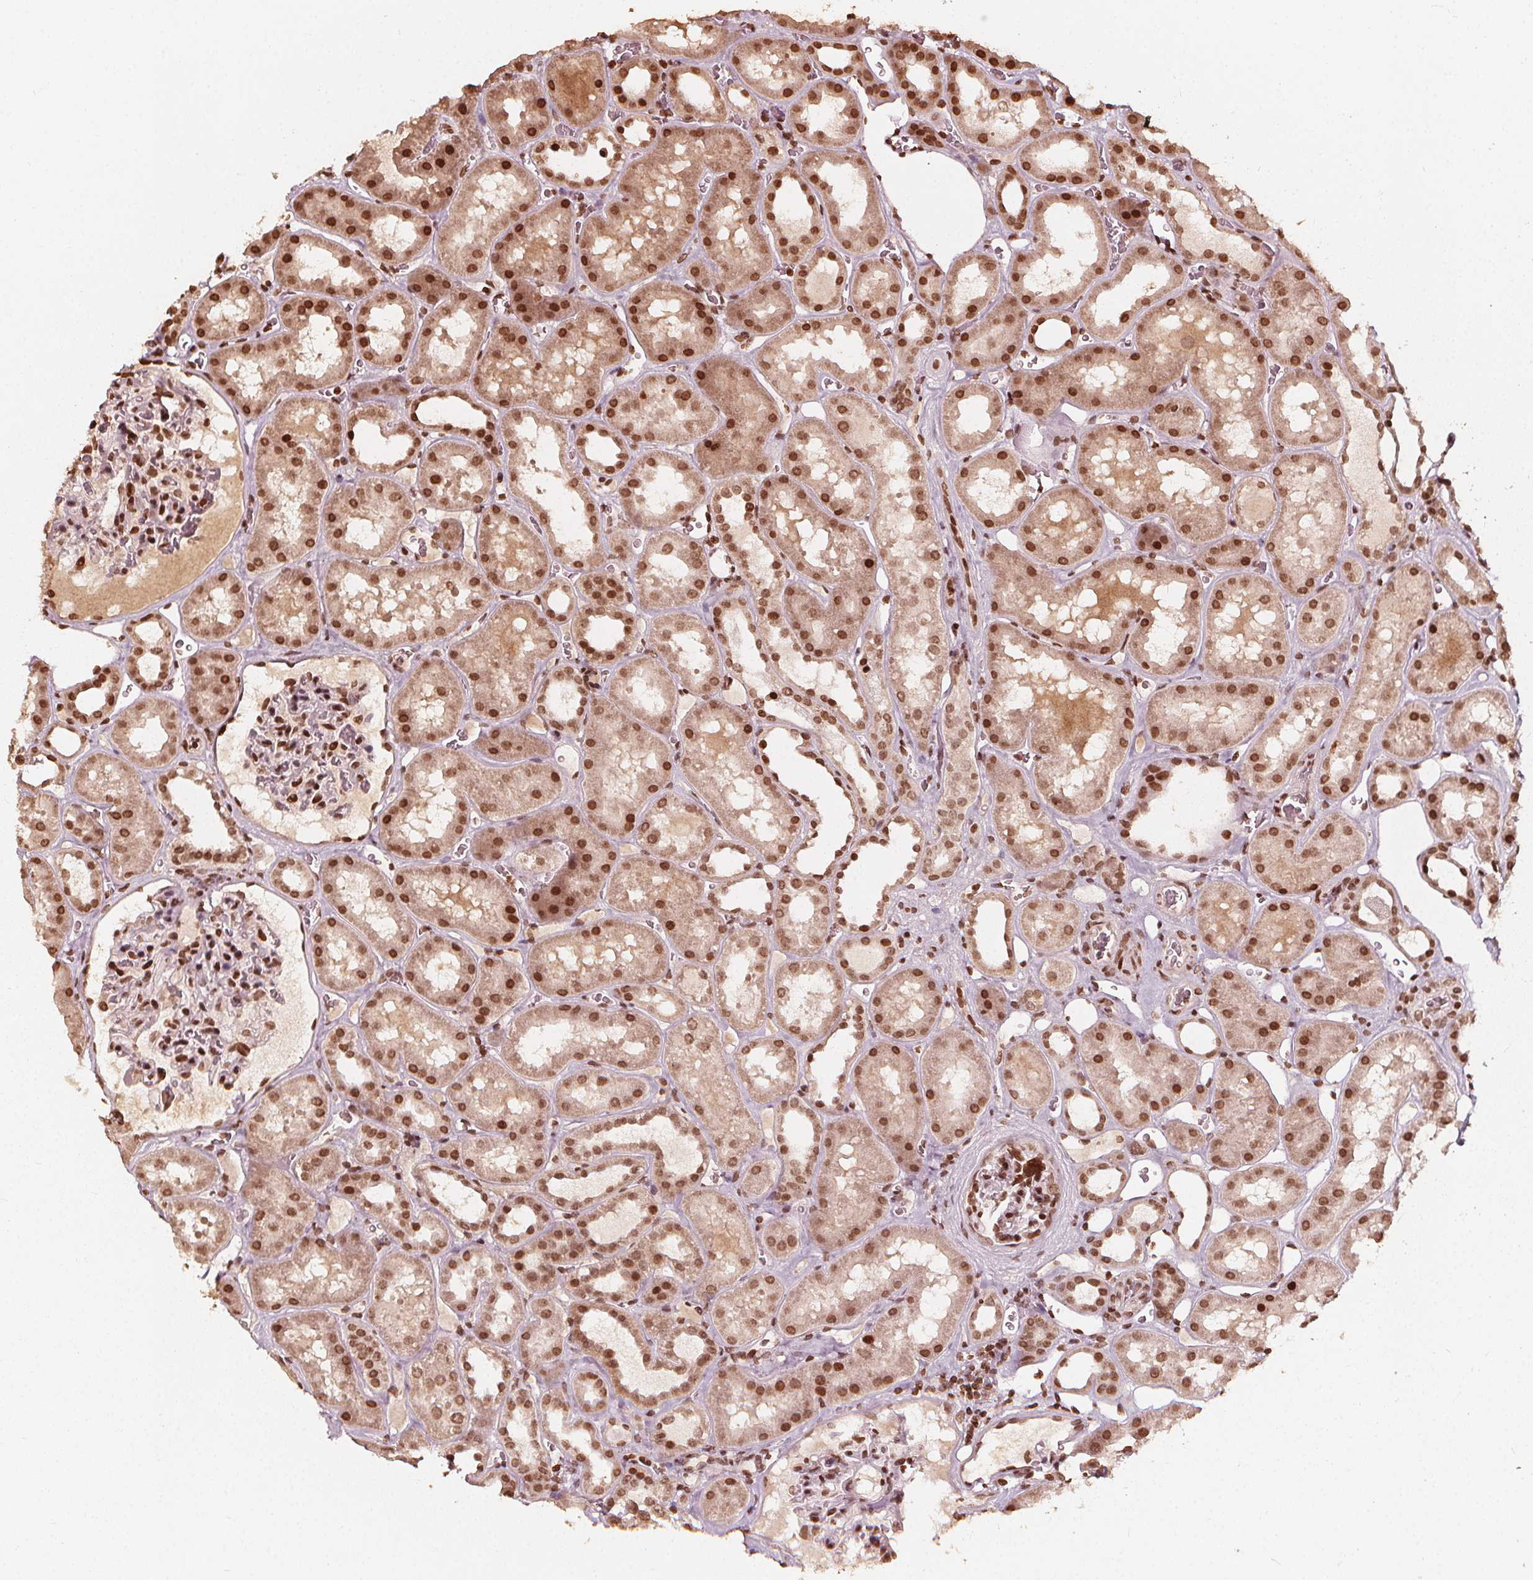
{"staining": {"intensity": "strong", "quantity": ">75%", "location": "nuclear"}, "tissue": "kidney", "cell_type": "Cells in glomeruli", "image_type": "normal", "snomed": [{"axis": "morphology", "description": "Normal tissue, NOS"}, {"axis": "topography", "description": "Kidney"}], "caption": "IHC (DAB) staining of benign human kidney reveals strong nuclear protein positivity in approximately >75% of cells in glomeruli.", "gene": "H3C14", "patient": {"sex": "female", "age": 41}}